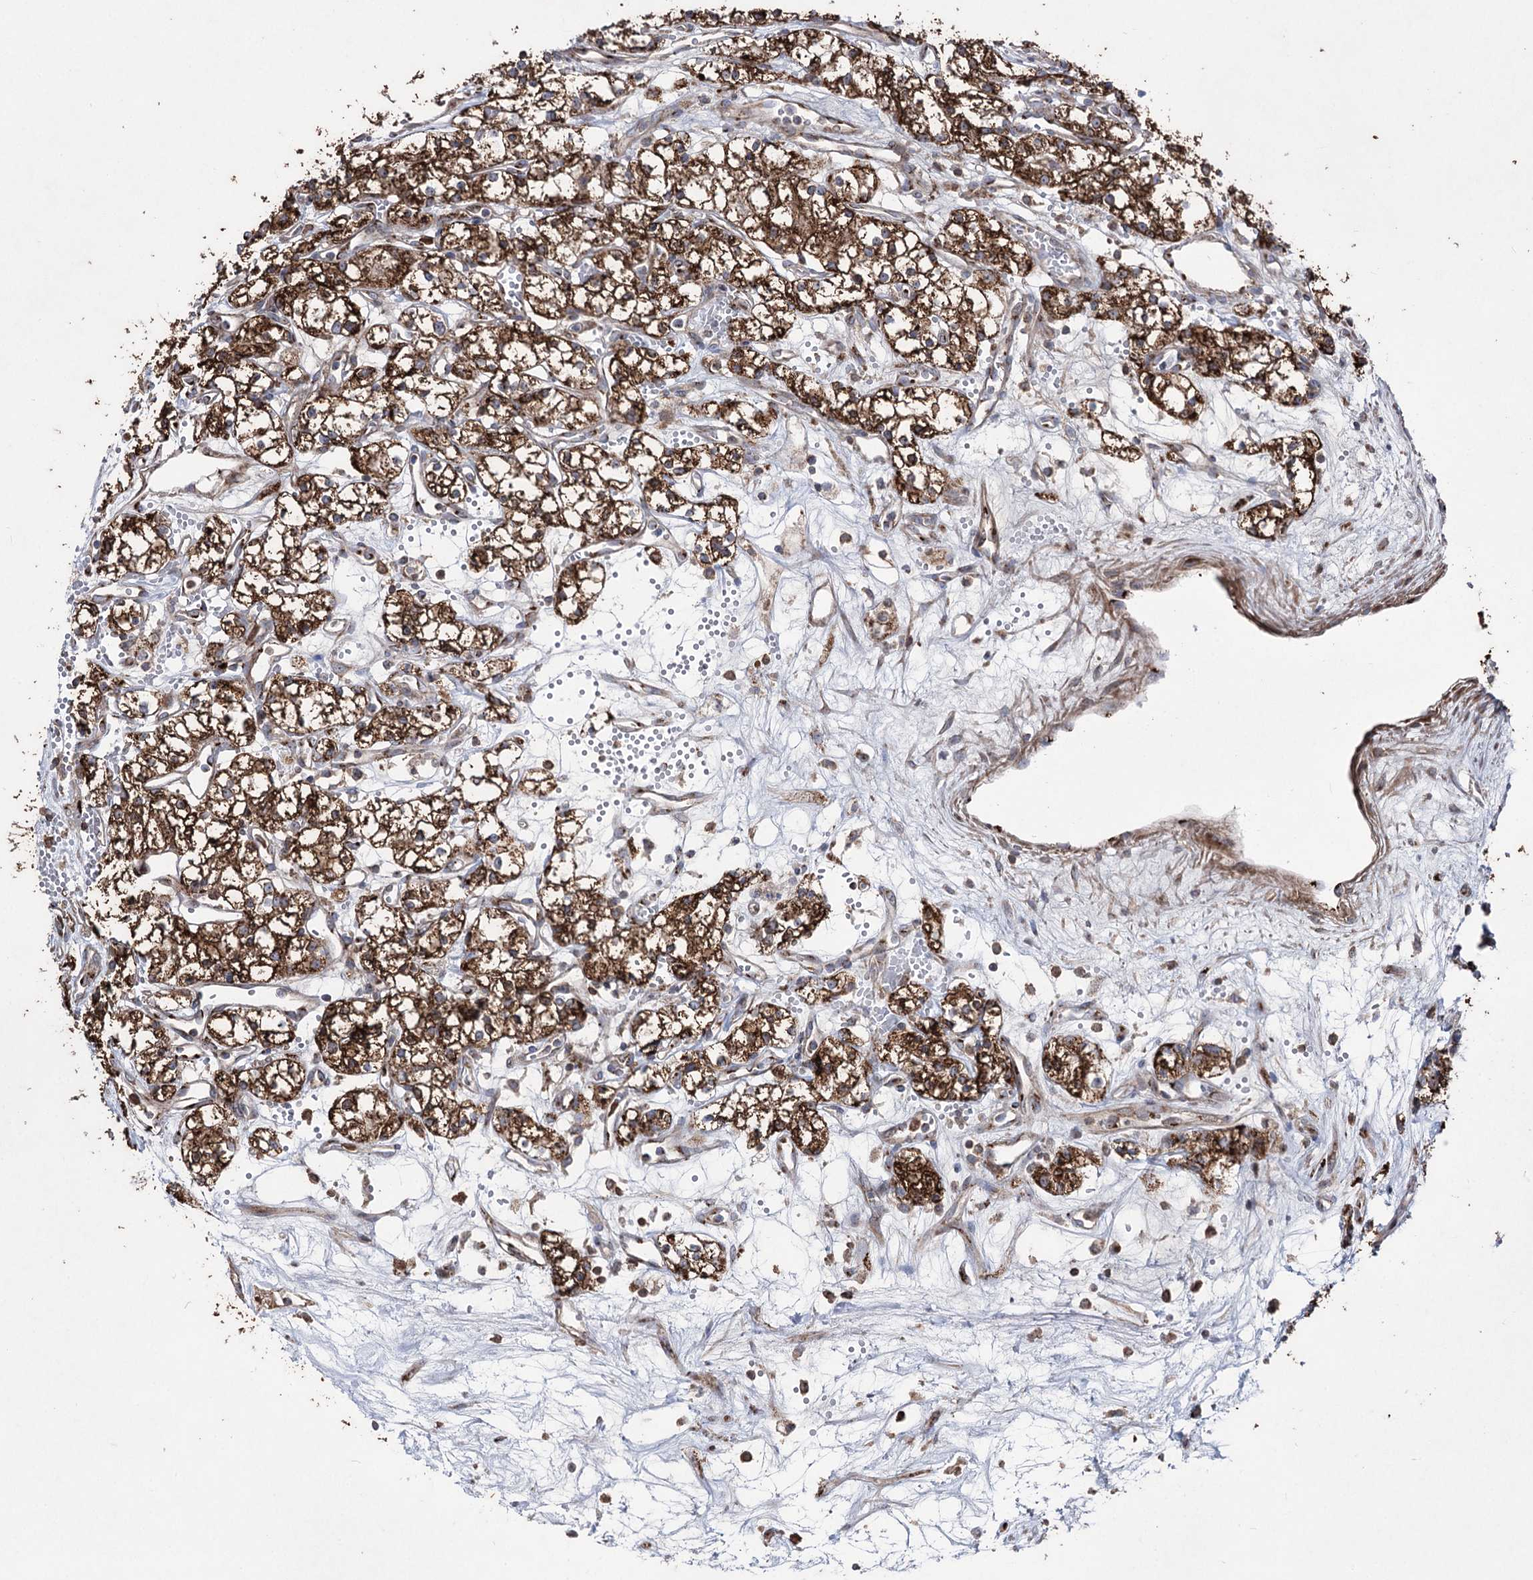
{"staining": {"intensity": "strong", "quantity": ">75%", "location": "cytoplasmic/membranous"}, "tissue": "renal cancer", "cell_type": "Tumor cells", "image_type": "cancer", "snomed": [{"axis": "morphology", "description": "Adenocarcinoma, NOS"}, {"axis": "topography", "description": "Kidney"}], "caption": "Adenocarcinoma (renal) was stained to show a protein in brown. There is high levels of strong cytoplasmic/membranous positivity in approximately >75% of tumor cells.", "gene": "ARHGAP20", "patient": {"sex": "male", "age": 59}}